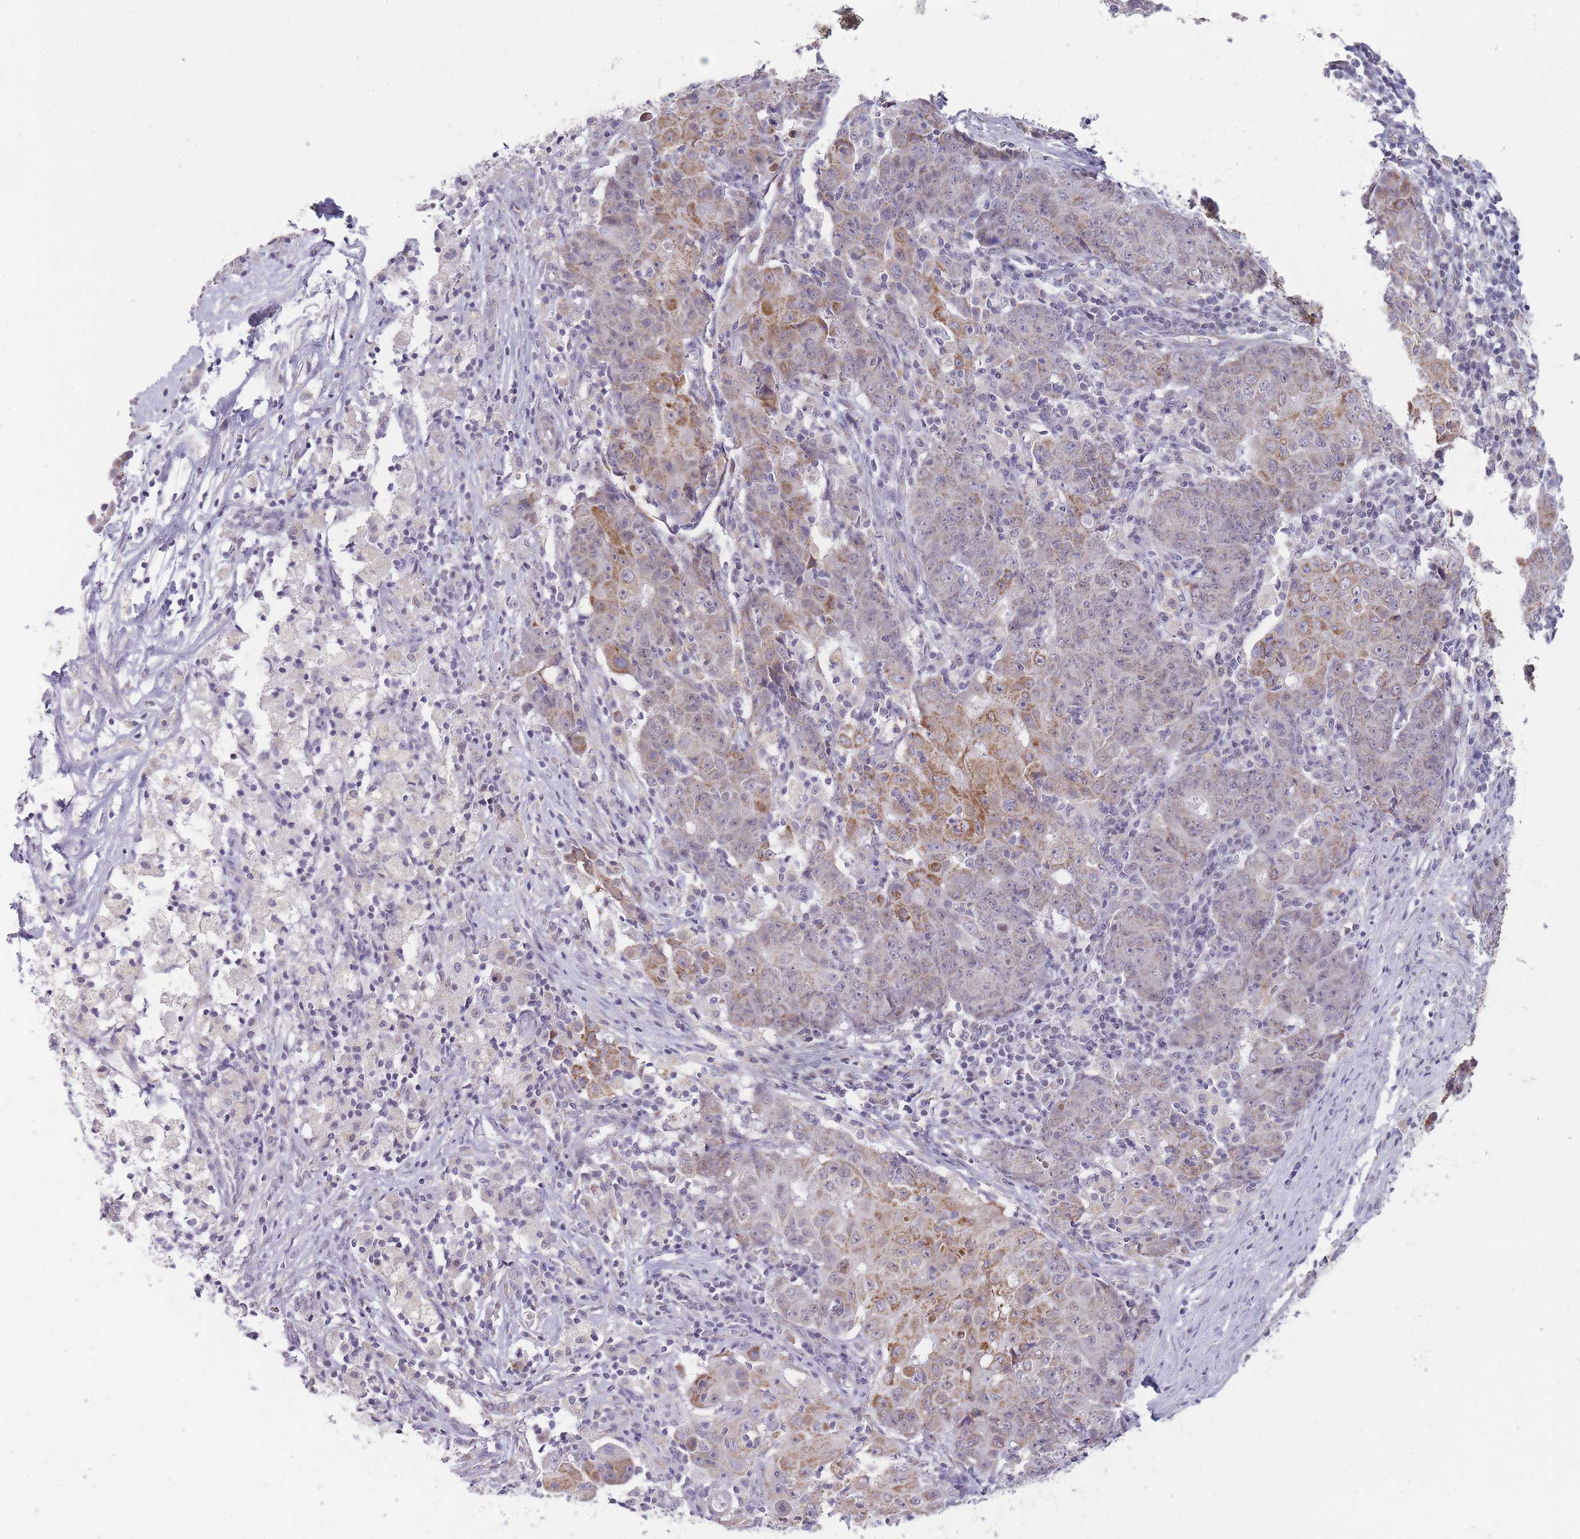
{"staining": {"intensity": "moderate", "quantity": "25%-75%", "location": "cytoplasmic/membranous"}, "tissue": "ovarian cancer", "cell_type": "Tumor cells", "image_type": "cancer", "snomed": [{"axis": "morphology", "description": "Carcinoma, endometroid"}, {"axis": "topography", "description": "Ovary"}], "caption": "Brown immunohistochemical staining in ovarian cancer (endometroid carcinoma) demonstrates moderate cytoplasmic/membranous positivity in approximately 25%-75% of tumor cells.", "gene": "ZBTB24", "patient": {"sex": "female", "age": 42}}